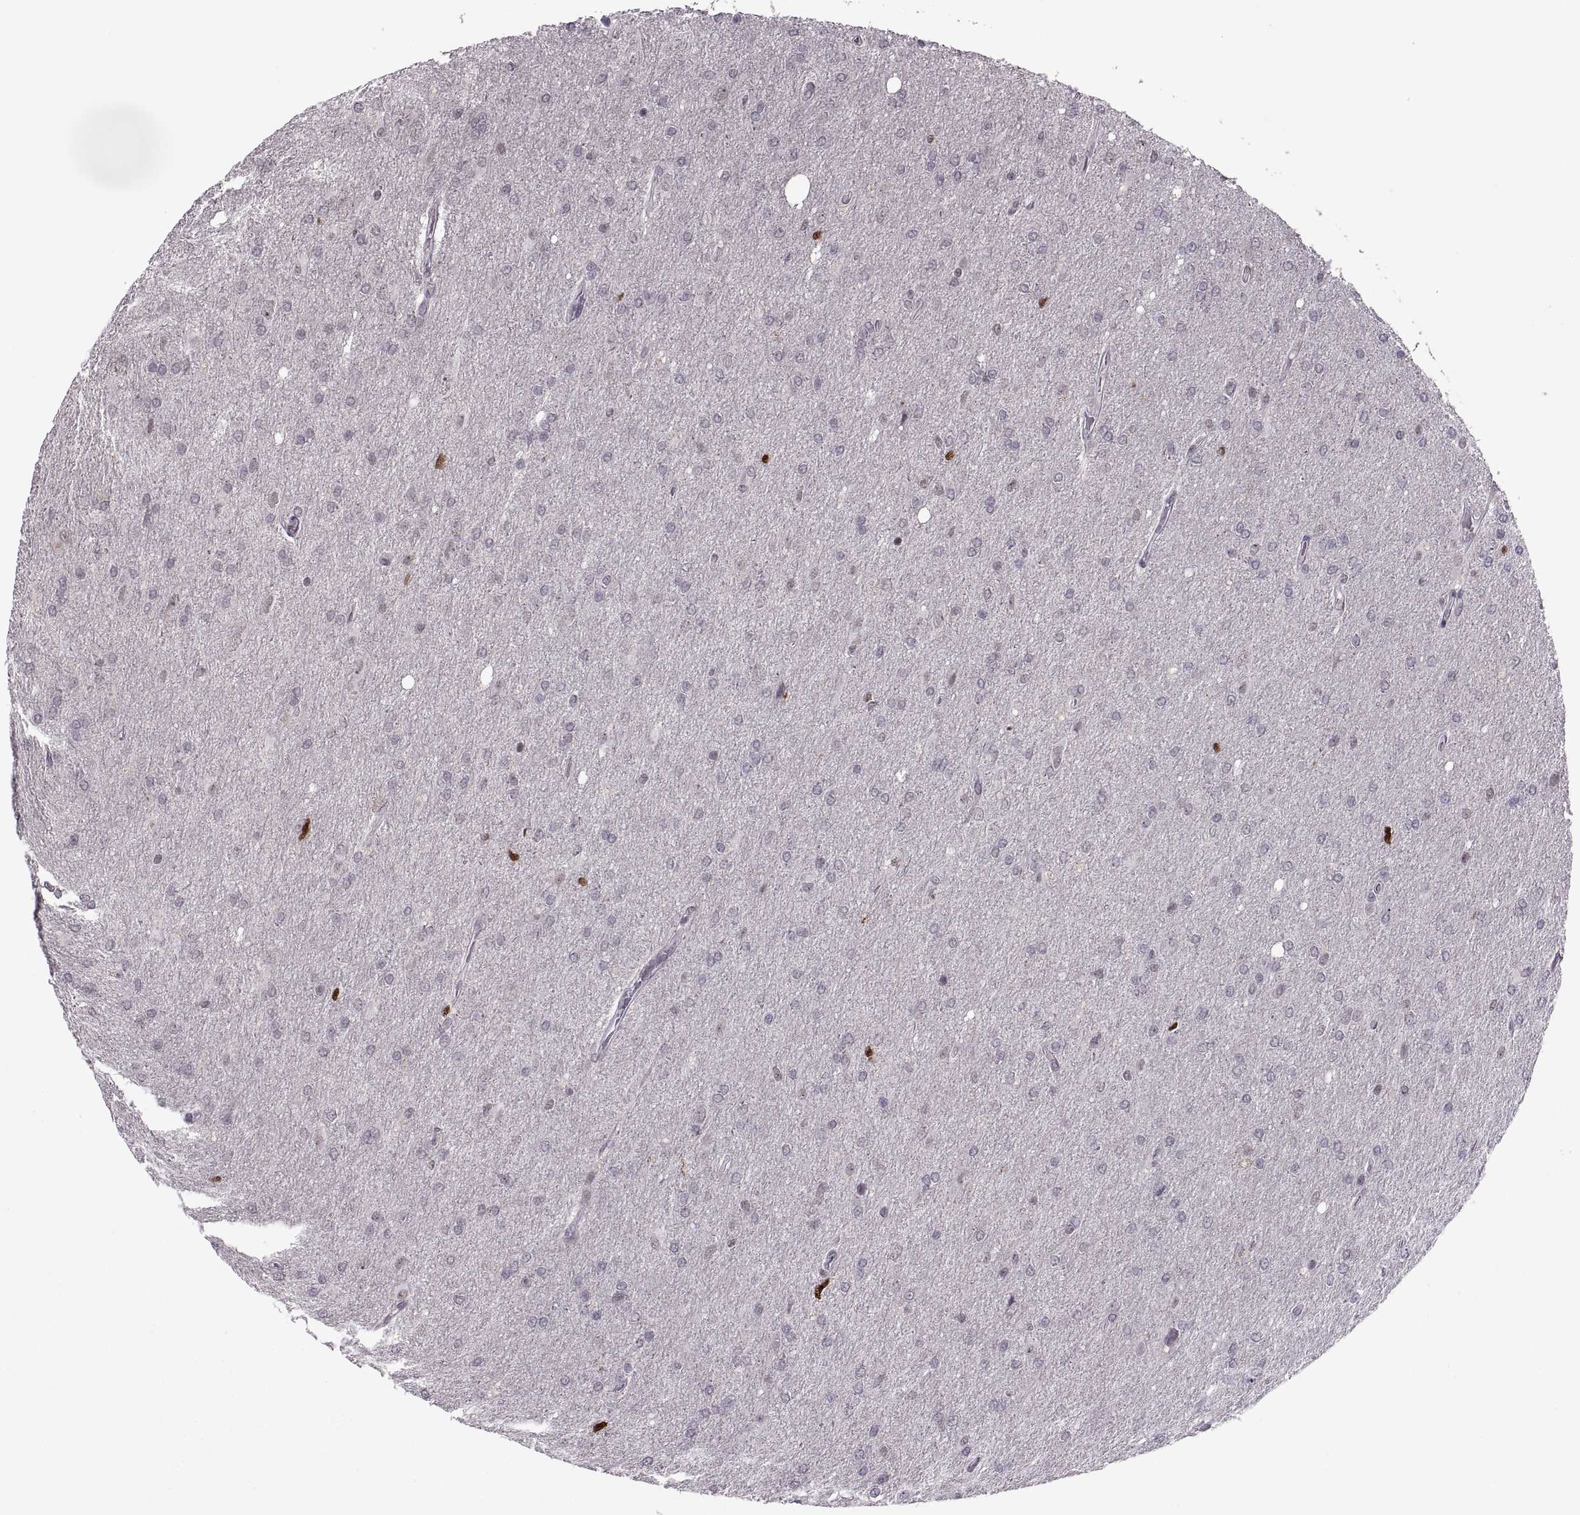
{"staining": {"intensity": "negative", "quantity": "none", "location": "none"}, "tissue": "glioma", "cell_type": "Tumor cells", "image_type": "cancer", "snomed": [{"axis": "morphology", "description": "Glioma, malignant, High grade"}, {"axis": "topography", "description": "Cerebral cortex"}], "caption": "Protein analysis of glioma reveals no significant expression in tumor cells.", "gene": "OTP", "patient": {"sex": "male", "age": 70}}